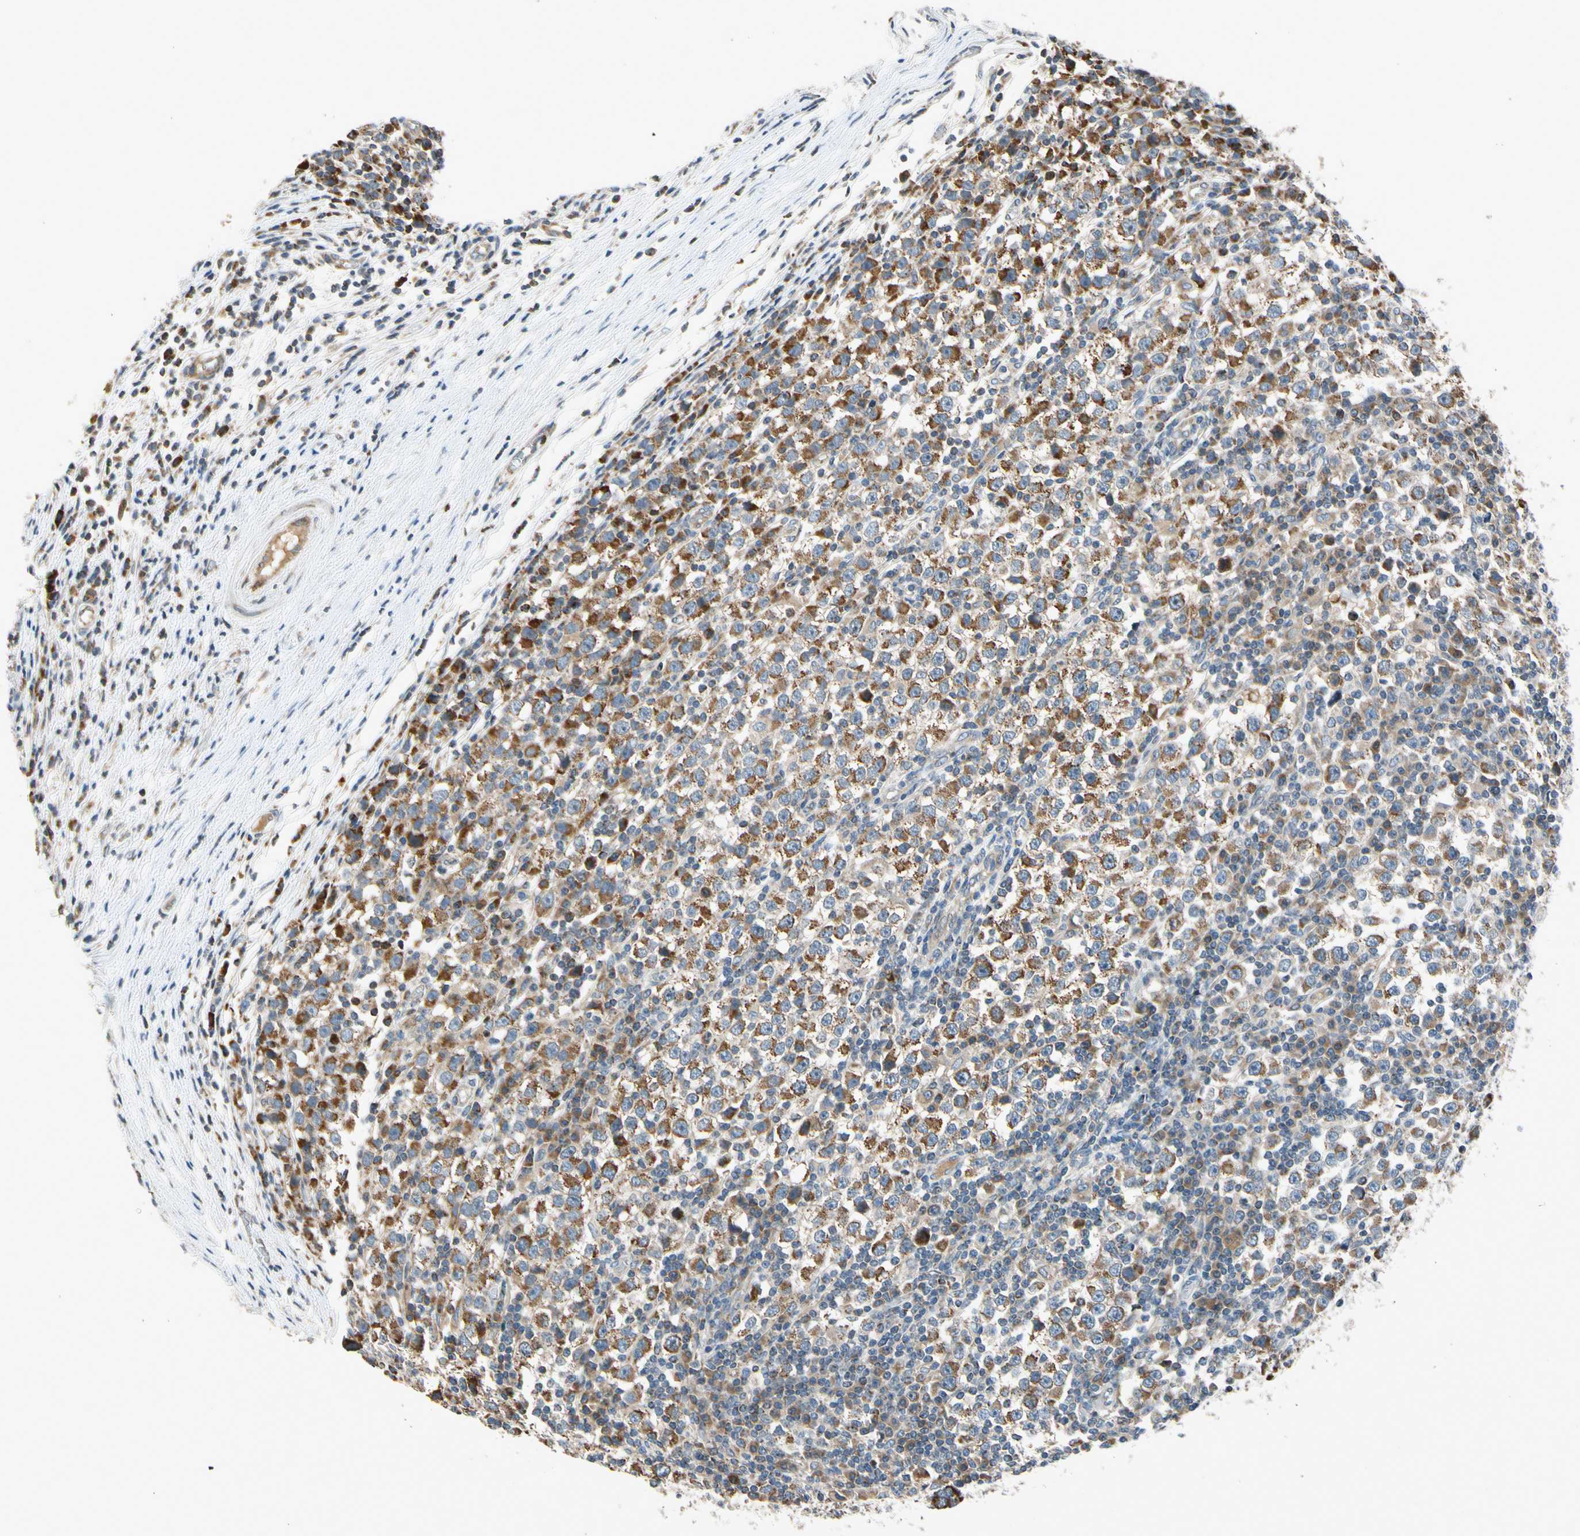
{"staining": {"intensity": "moderate", "quantity": ">75%", "location": "cytoplasmic/membranous"}, "tissue": "testis cancer", "cell_type": "Tumor cells", "image_type": "cancer", "snomed": [{"axis": "morphology", "description": "Seminoma, NOS"}, {"axis": "topography", "description": "Testis"}], "caption": "Seminoma (testis) tissue displays moderate cytoplasmic/membranous expression in about >75% of tumor cells, visualized by immunohistochemistry. The protein of interest is stained brown, and the nuclei are stained in blue (DAB IHC with brightfield microscopy, high magnification).", "gene": "NPHP3", "patient": {"sex": "male", "age": 65}}